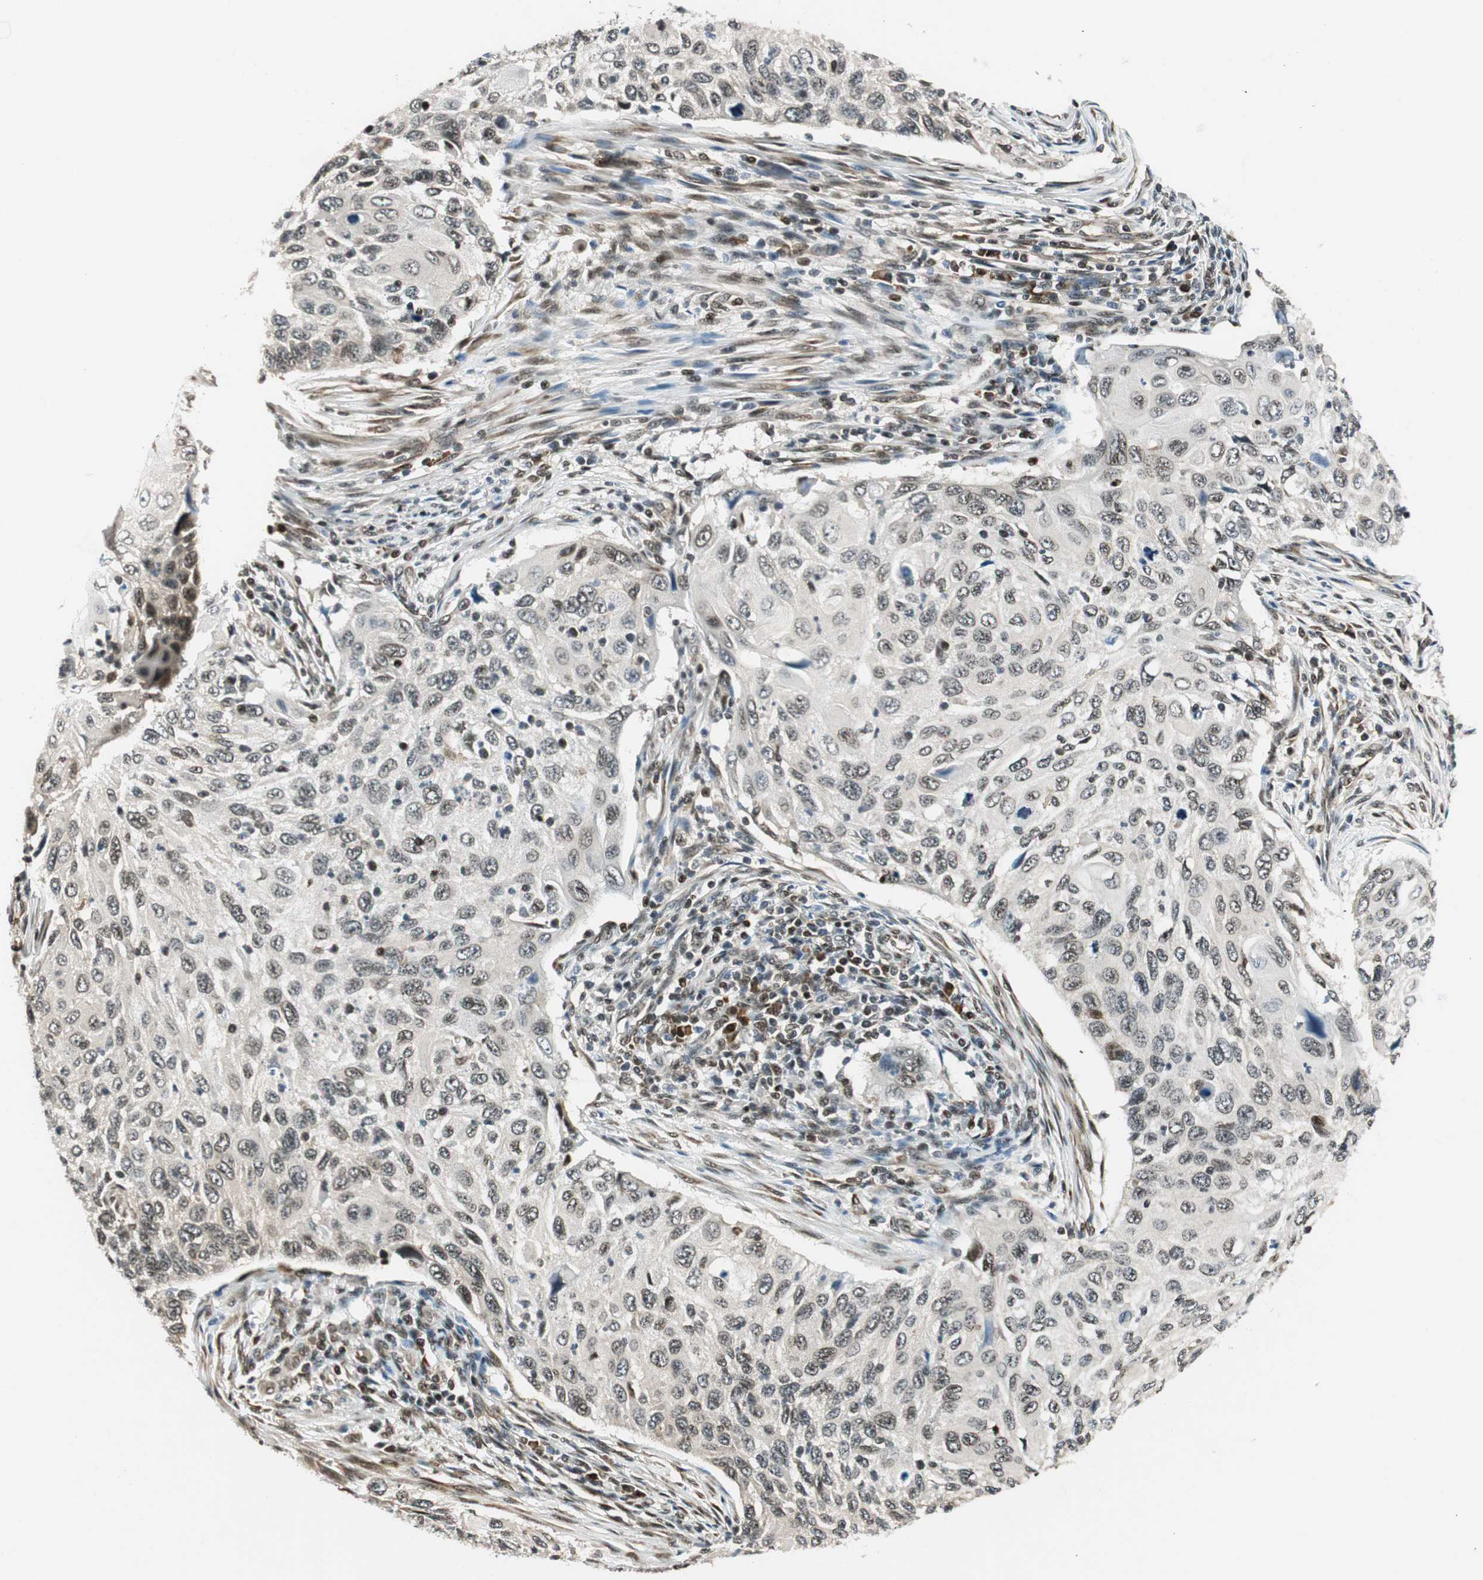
{"staining": {"intensity": "weak", "quantity": "25%-75%", "location": "nuclear"}, "tissue": "cervical cancer", "cell_type": "Tumor cells", "image_type": "cancer", "snomed": [{"axis": "morphology", "description": "Squamous cell carcinoma, NOS"}, {"axis": "topography", "description": "Cervix"}], "caption": "Cervical cancer stained with a protein marker displays weak staining in tumor cells.", "gene": "RING1", "patient": {"sex": "female", "age": 70}}